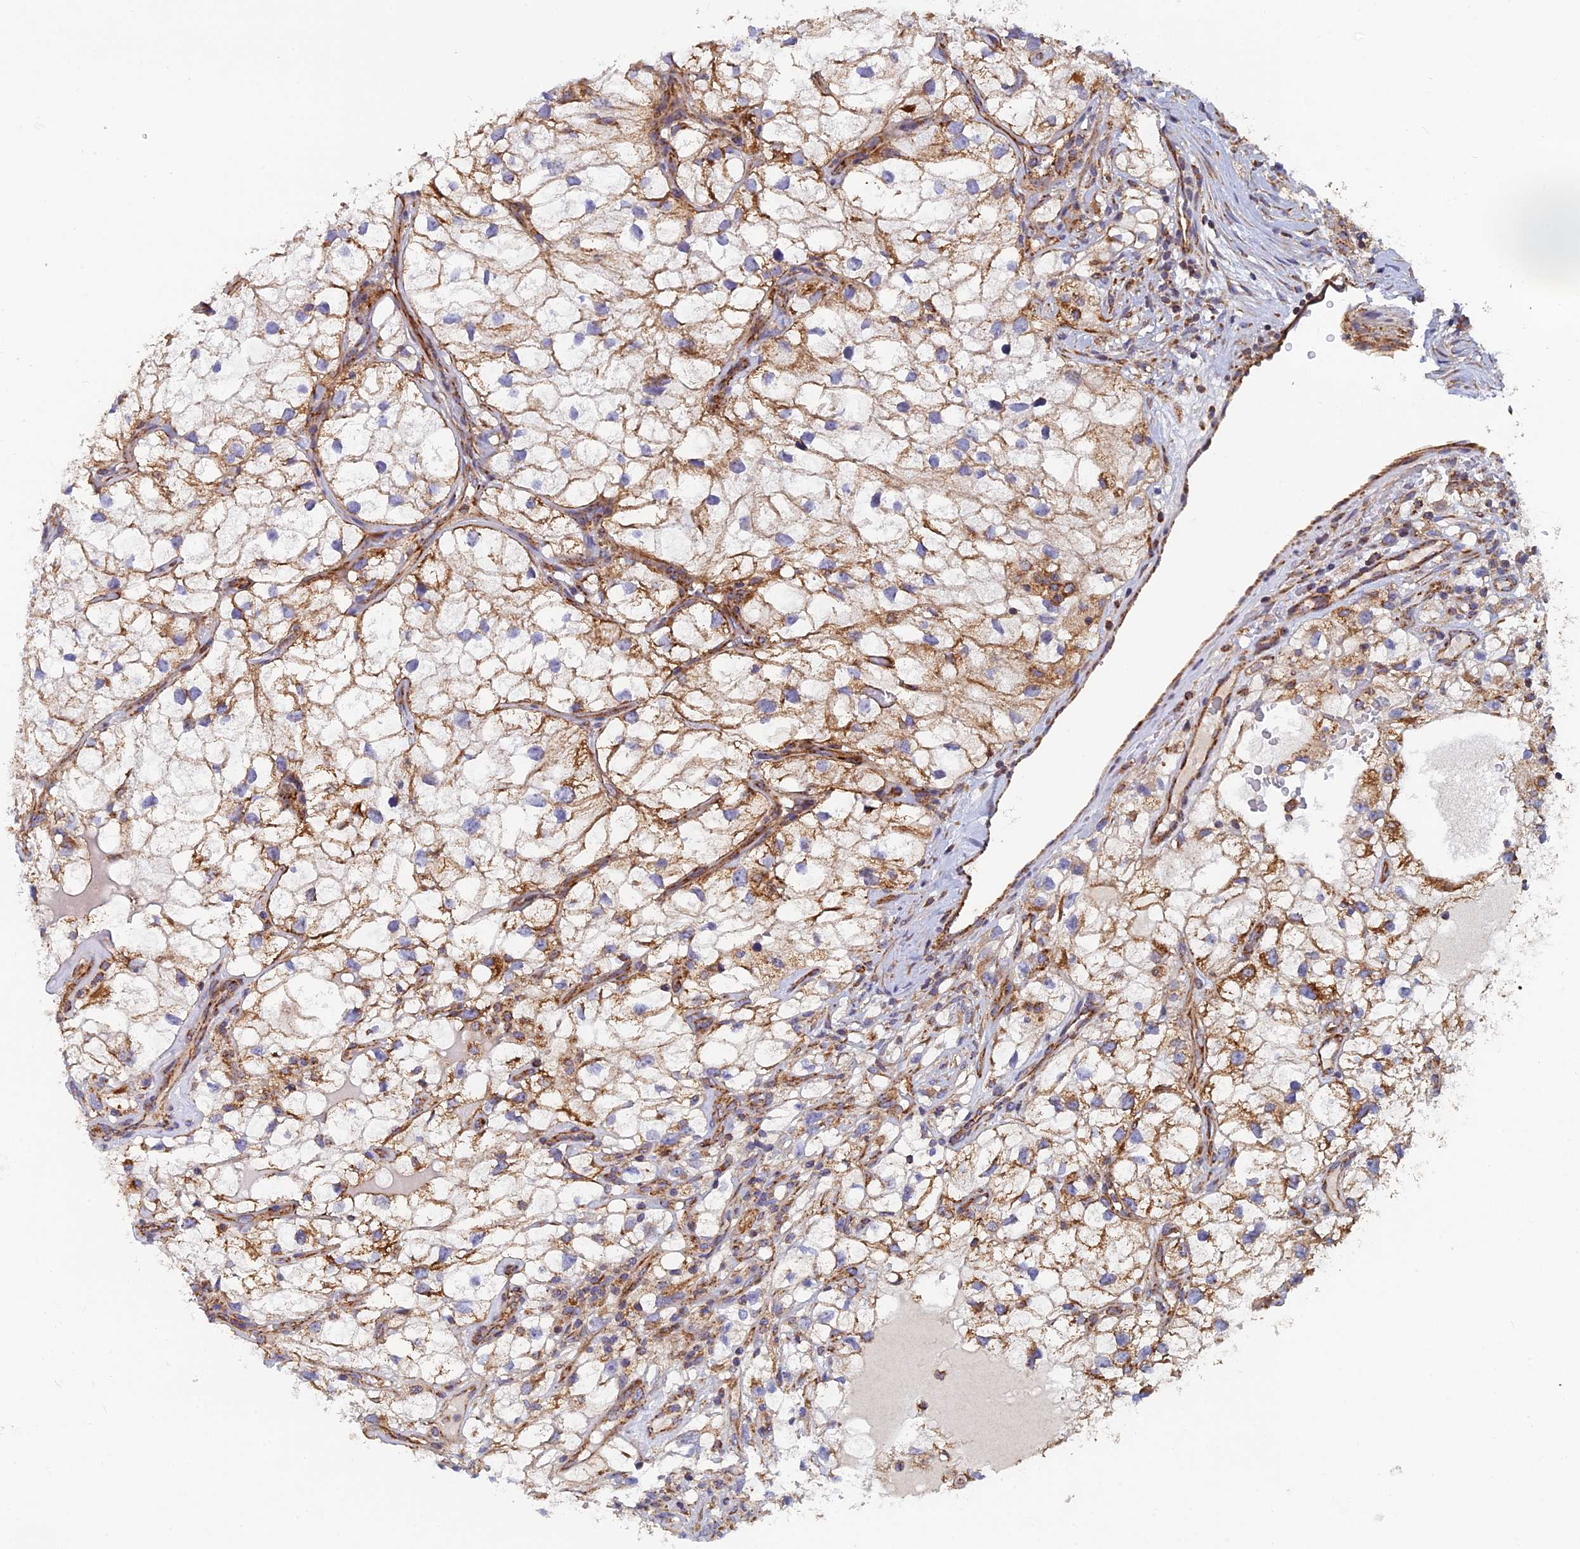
{"staining": {"intensity": "weak", "quantity": ">75%", "location": "cytoplasmic/membranous"}, "tissue": "renal cancer", "cell_type": "Tumor cells", "image_type": "cancer", "snomed": [{"axis": "morphology", "description": "Adenocarcinoma, NOS"}, {"axis": "topography", "description": "Kidney"}], "caption": "Immunohistochemistry histopathology image of renal adenocarcinoma stained for a protein (brown), which exhibits low levels of weak cytoplasmic/membranous staining in about >75% of tumor cells.", "gene": "MRPS9", "patient": {"sex": "male", "age": 59}}